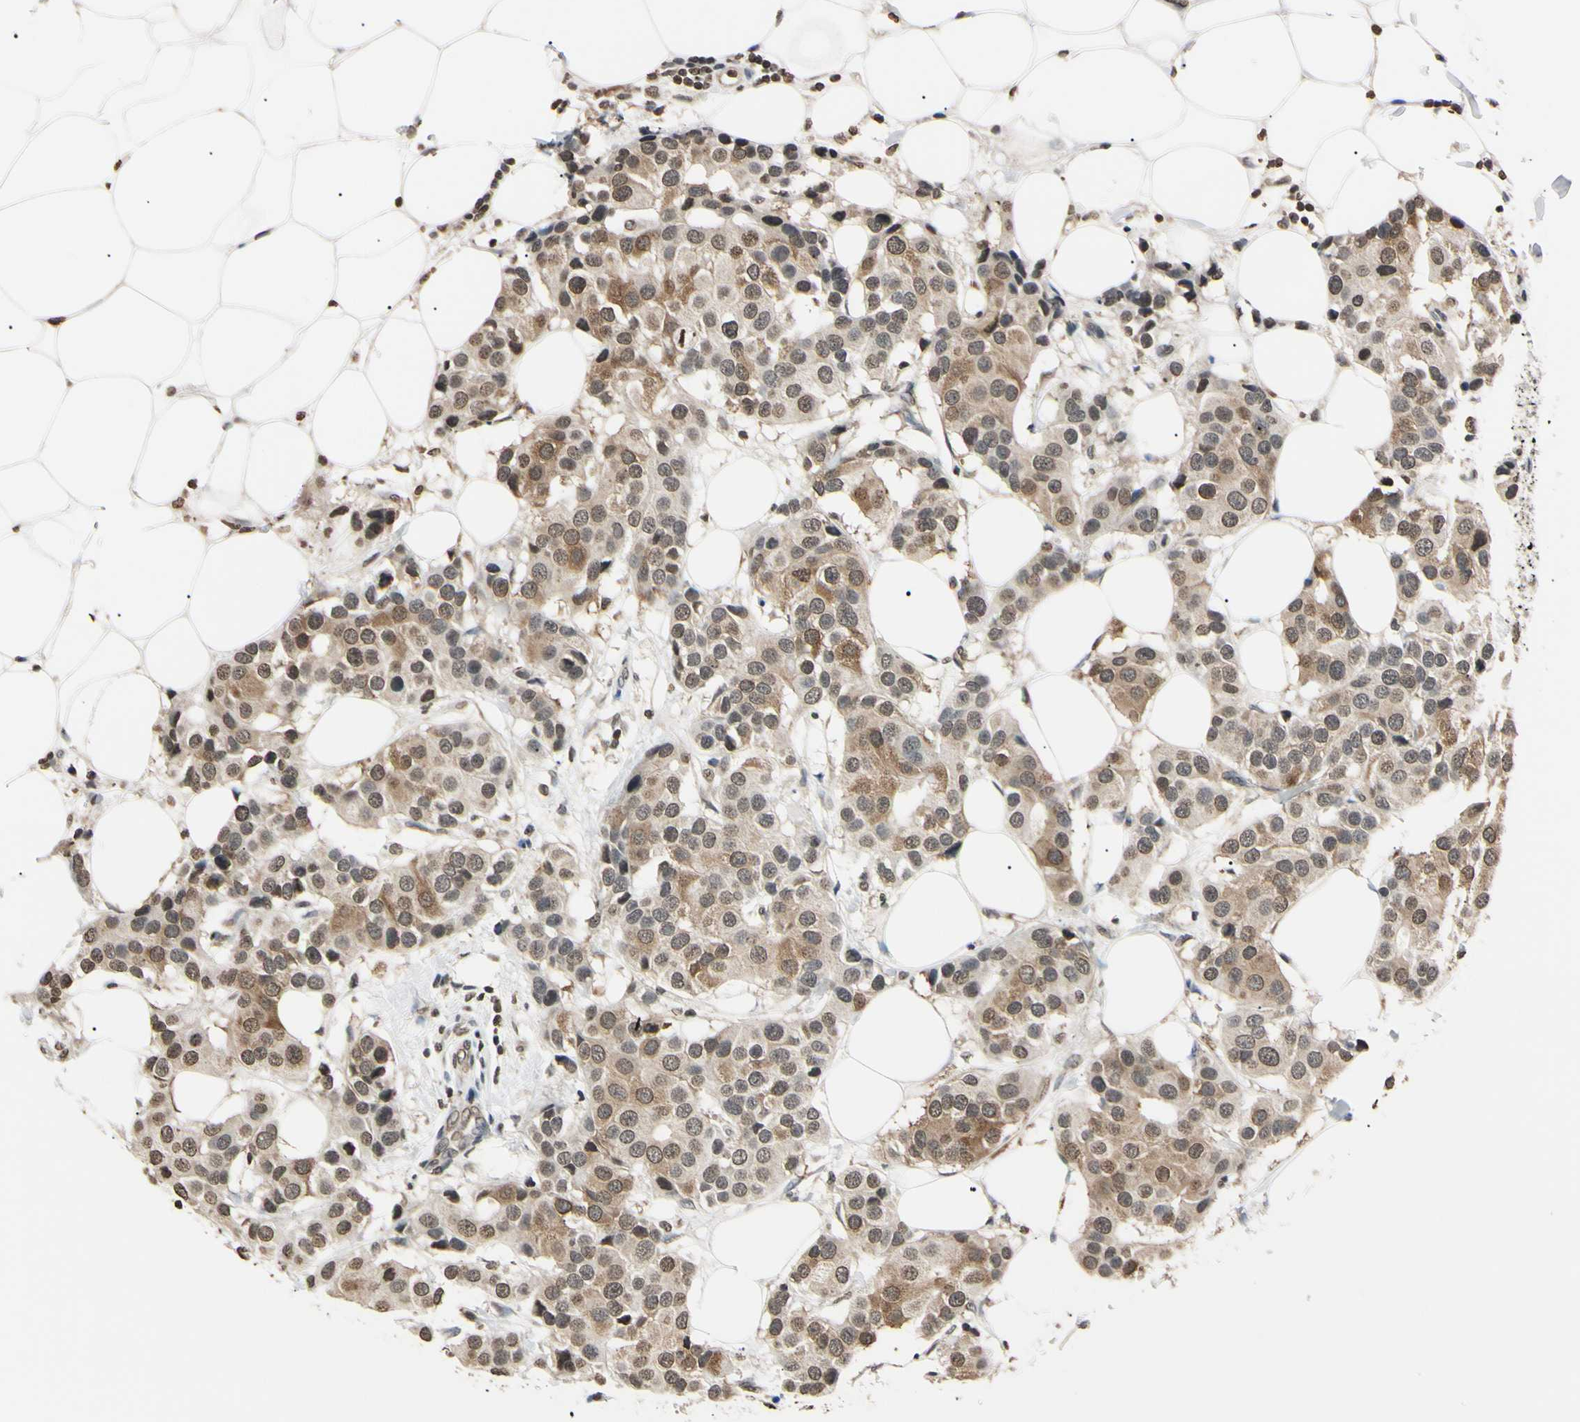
{"staining": {"intensity": "weak", "quantity": "25%-75%", "location": "cytoplasmic/membranous,nuclear"}, "tissue": "breast cancer", "cell_type": "Tumor cells", "image_type": "cancer", "snomed": [{"axis": "morphology", "description": "Normal tissue, NOS"}, {"axis": "morphology", "description": "Duct carcinoma"}, {"axis": "topography", "description": "Breast"}], "caption": "This micrograph displays infiltrating ductal carcinoma (breast) stained with immunohistochemistry (IHC) to label a protein in brown. The cytoplasmic/membranous and nuclear of tumor cells show weak positivity for the protein. Nuclei are counter-stained blue.", "gene": "CDC45", "patient": {"sex": "female", "age": 39}}